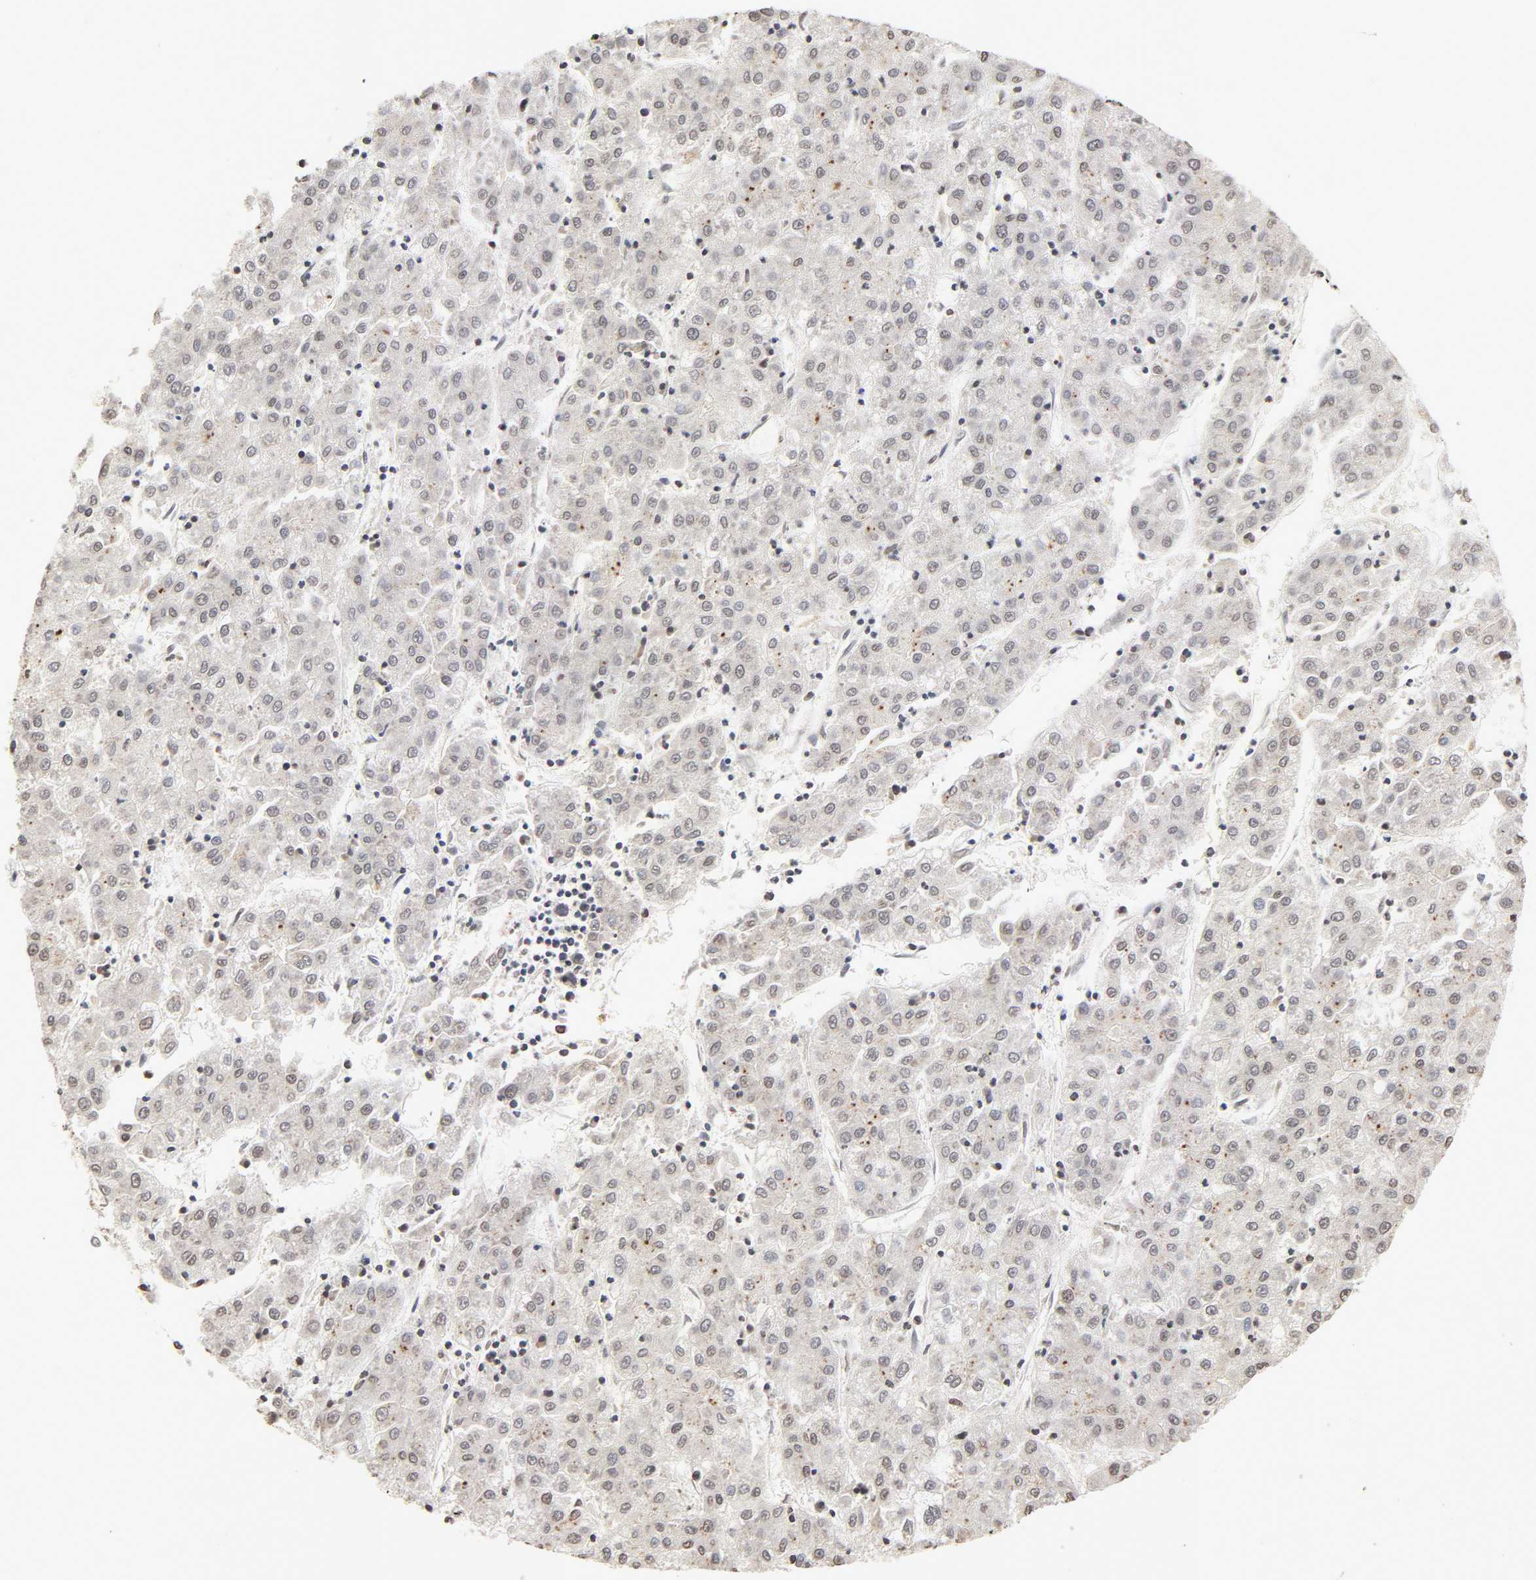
{"staining": {"intensity": "weak", "quantity": "25%-75%", "location": "cytoplasmic/membranous,nuclear"}, "tissue": "liver cancer", "cell_type": "Tumor cells", "image_type": "cancer", "snomed": [{"axis": "morphology", "description": "Carcinoma, Hepatocellular, NOS"}, {"axis": "topography", "description": "Liver"}], "caption": "Immunohistochemistry staining of liver hepatocellular carcinoma, which displays low levels of weak cytoplasmic/membranous and nuclear positivity in about 25%-75% of tumor cells indicating weak cytoplasmic/membranous and nuclear protein staining. The staining was performed using DAB (3,3'-diaminobenzidine) (brown) for protein detection and nuclei were counterstained in hematoxylin (blue).", "gene": "TBL1X", "patient": {"sex": "male", "age": 72}}